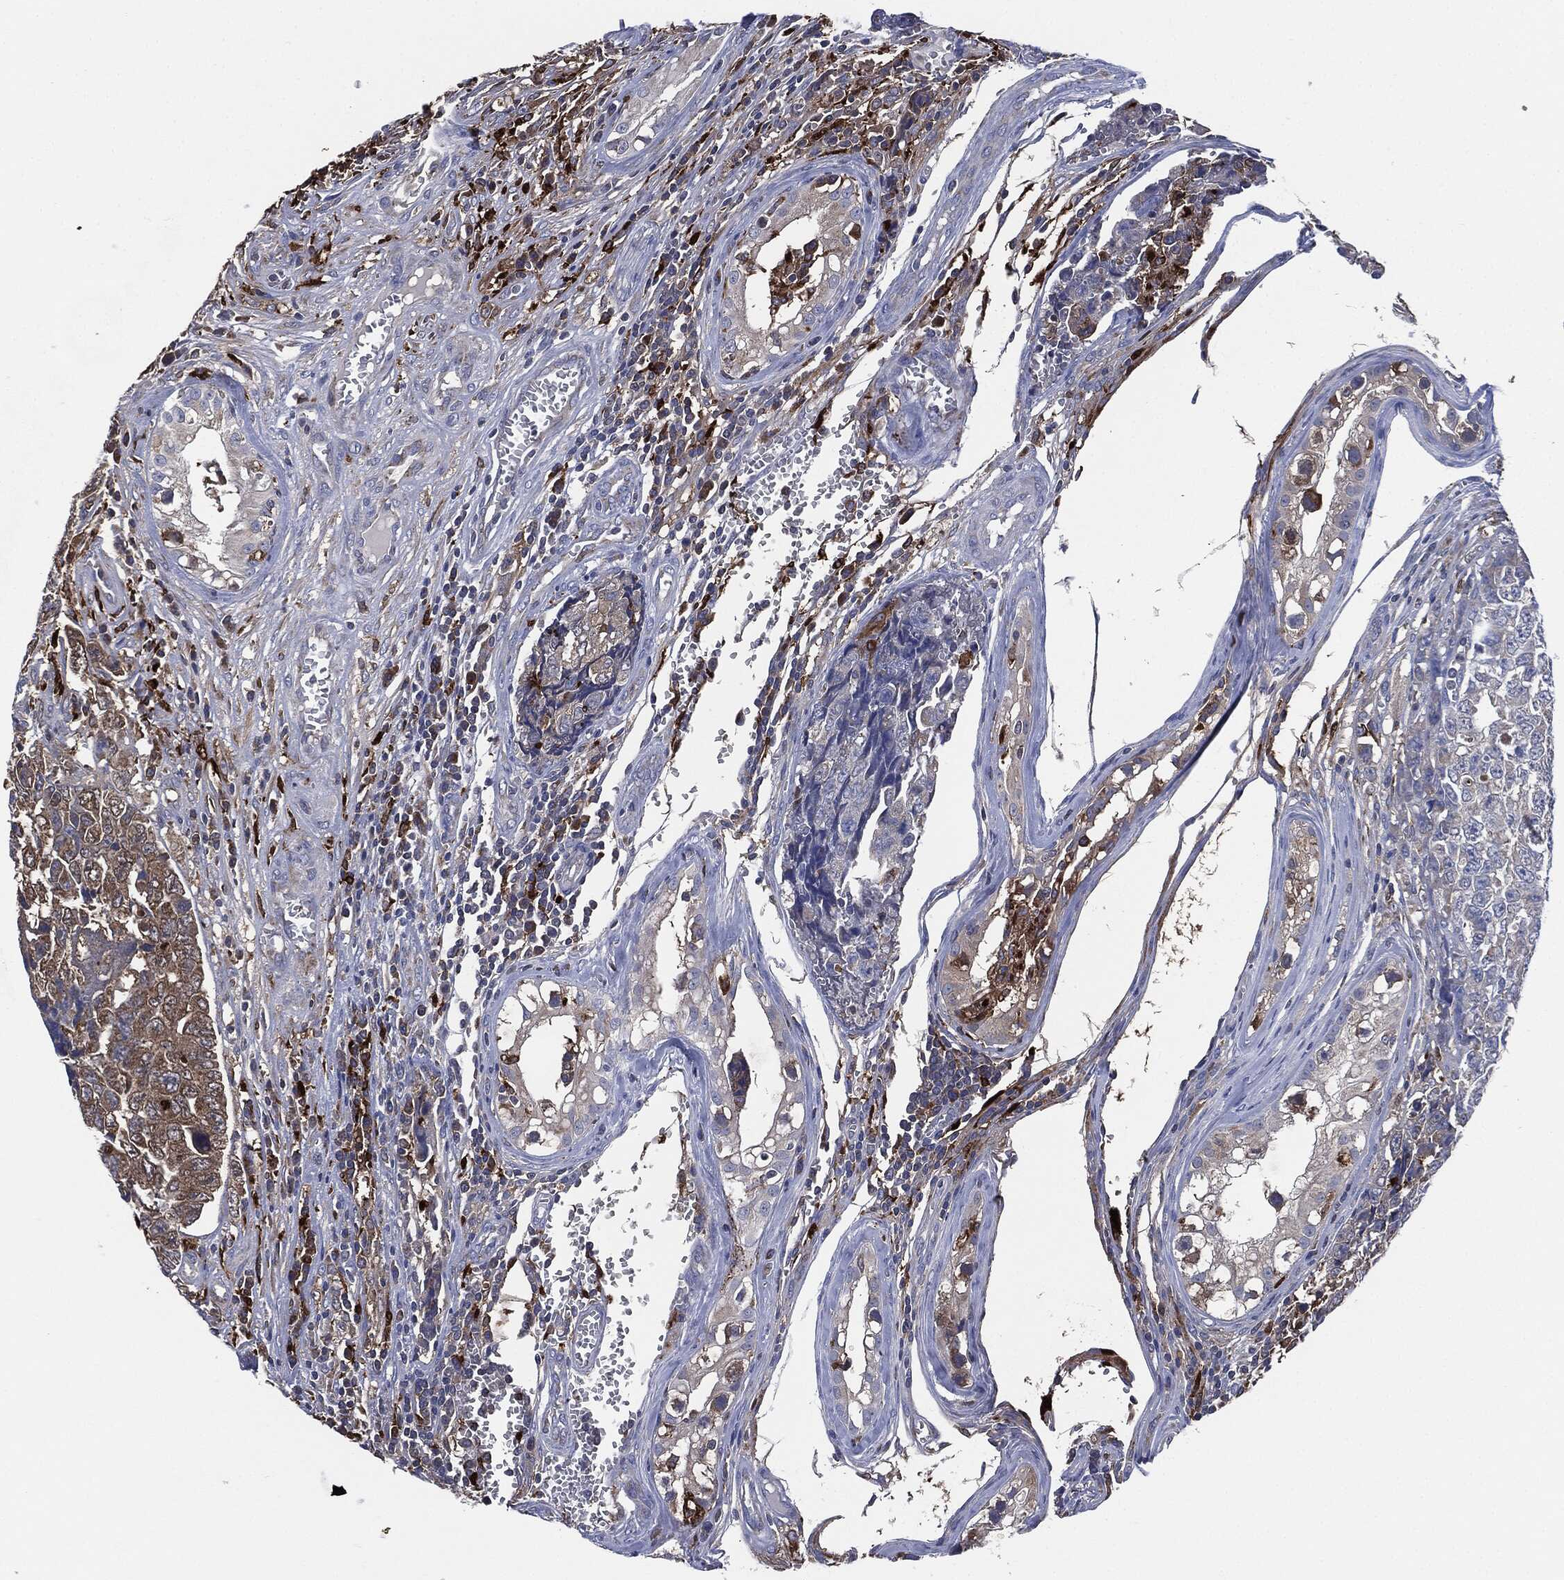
{"staining": {"intensity": "moderate", "quantity": "<25%", "location": "cytoplasmic/membranous"}, "tissue": "testis cancer", "cell_type": "Tumor cells", "image_type": "cancer", "snomed": [{"axis": "morphology", "description": "Carcinoma, Embryonal, NOS"}, {"axis": "topography", "description": "Testis"}], "caption": "IHC image of human embryonal carcinoma (testis) stained for a protein (brown), which demonstrates low levels of moderate cytoplasmic/membranous expression in approximately <25% of tumor cells.", "gene": "TMEM11", "patient": {"sex": "male", "age": 23}}